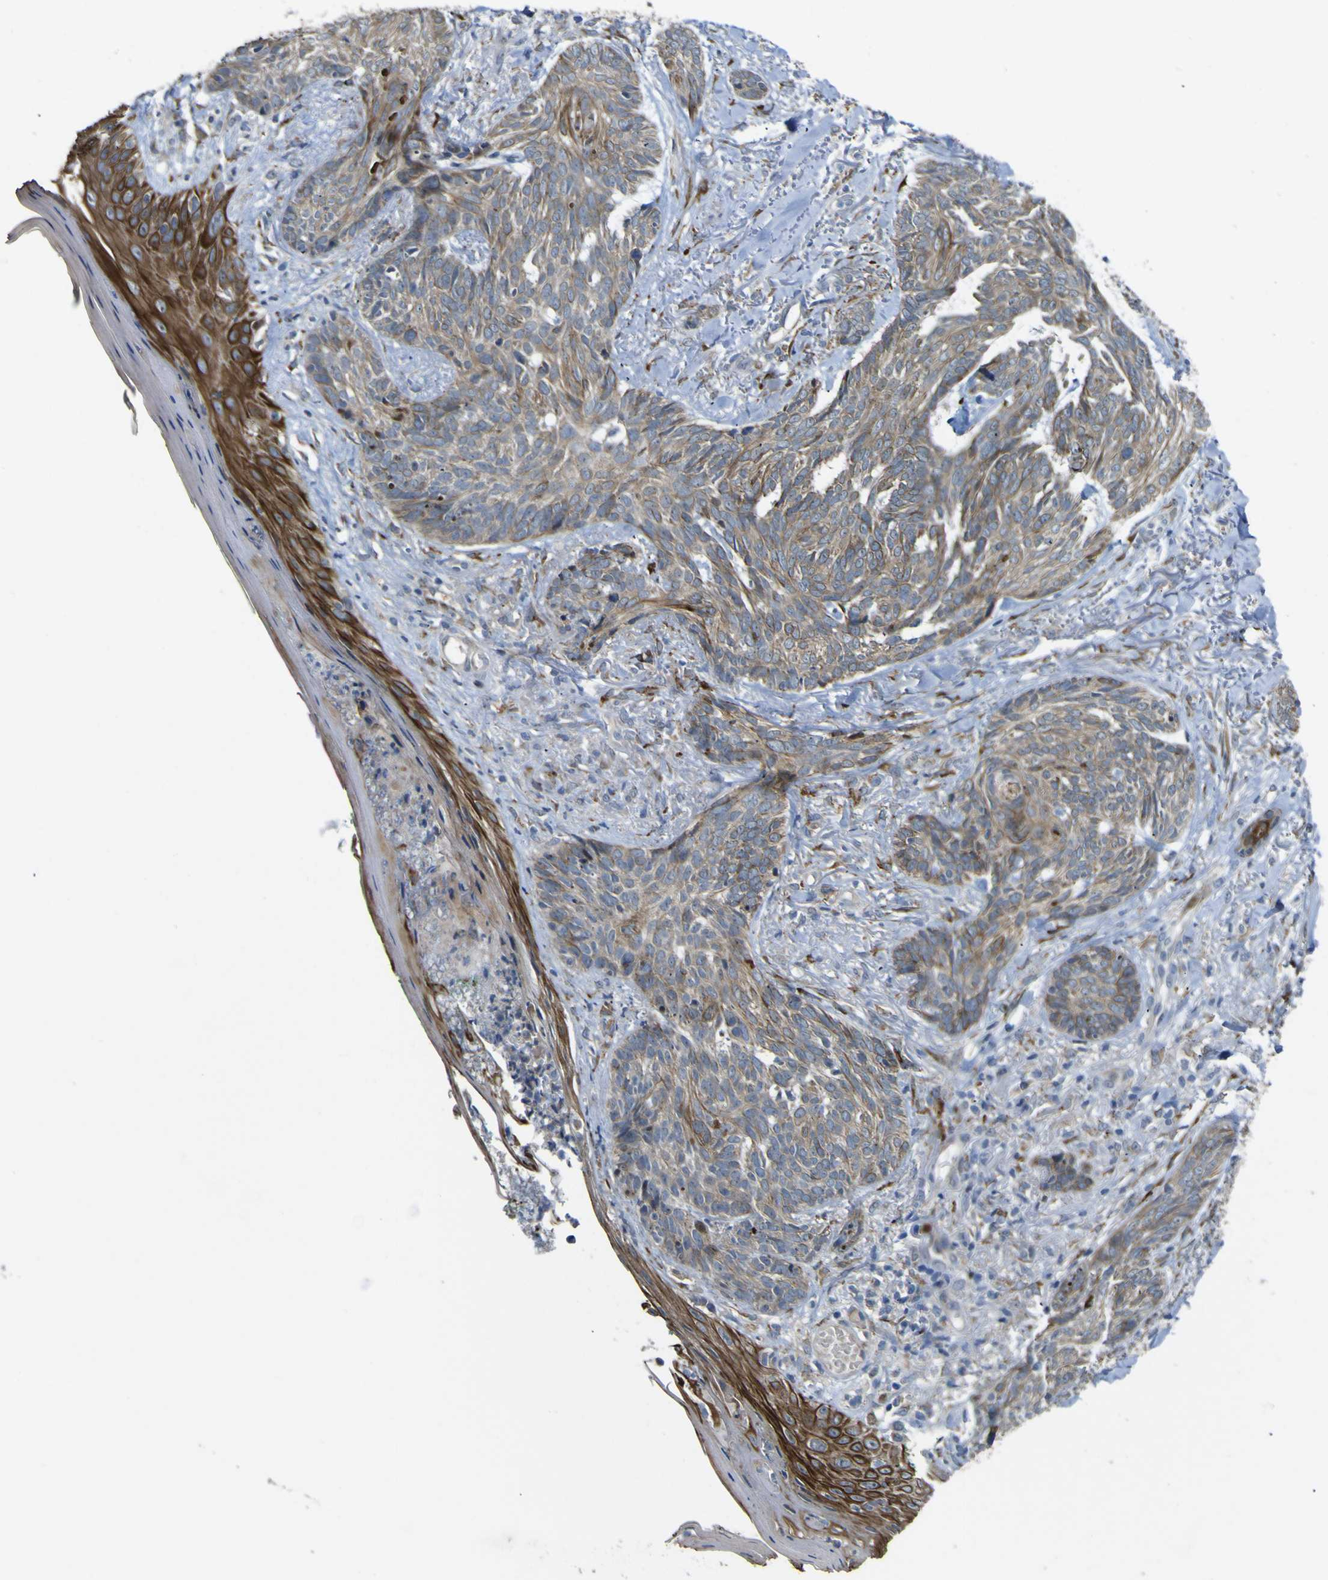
{"staining": {"intensity": "weak", "quantity": ">75%", "location": "cytoplasmic/membranous"}, "tissue": "skin cancer", "cell_type": "Tumor cells", "image_type": "cancer", "snomed": [{"axis": "morphology", "description": "Basal cell carcinoma"}, {"axis": "topography", "description": "Skin"}], "caption": "This photomicrograph displays immunohistochemistry (IHC) staining of human skin cancer, with low weak cytoplasmic/membranous expression in about >75% of tumor cells.", "gene": "LBHD1", "patient": {"sex": "male", "age": 43}}